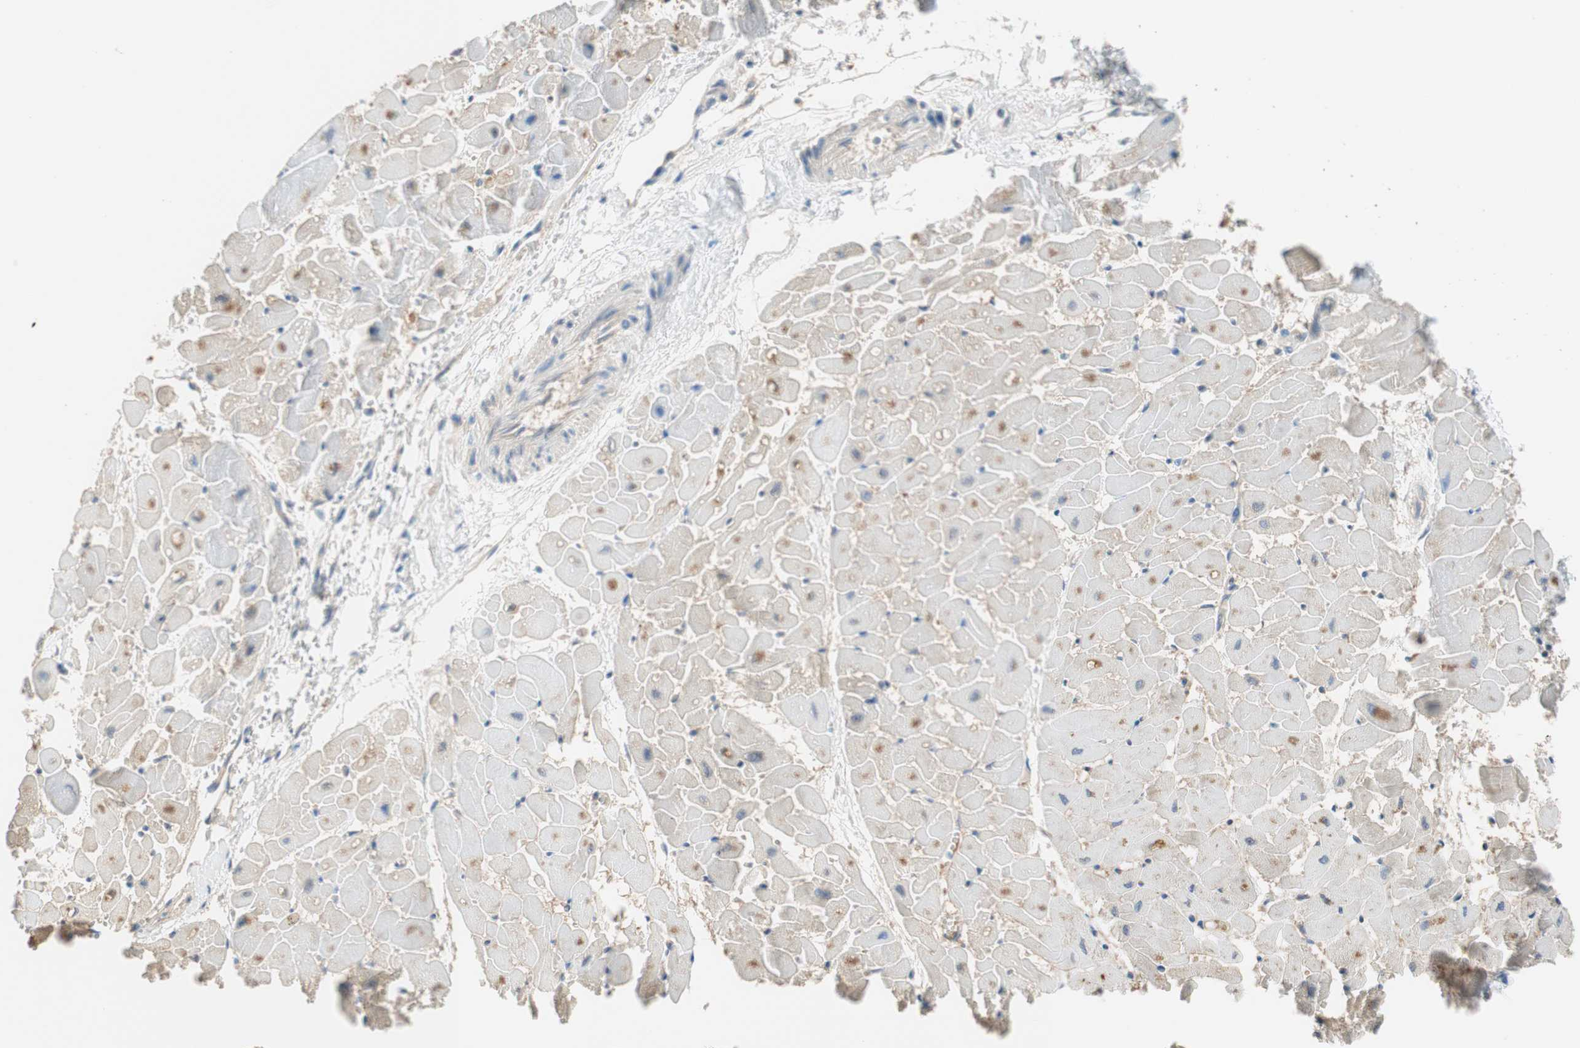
{"staining": {"intensity": "negative", "quantity": "none", "location": "none"}, "tissue": "heart muscle", "cell_type": "Cardiomyocytes", "image_type": "normal", "snomed": [{"axis": "morphology", "description": "Normal tissue, NOS"}, {"axis": "topography", "description": "Heart"}], "caption": "The image exhibits no significant staining in cardiomyocytes of heart muscle. The staining was performed using DAB to visualize the protein expression in brown, while the nuclei were stained in blue with hematoxylin (Magnification: 20x).", "gene": "GLUL", "patient": {"sex": "female", "age": 19}}